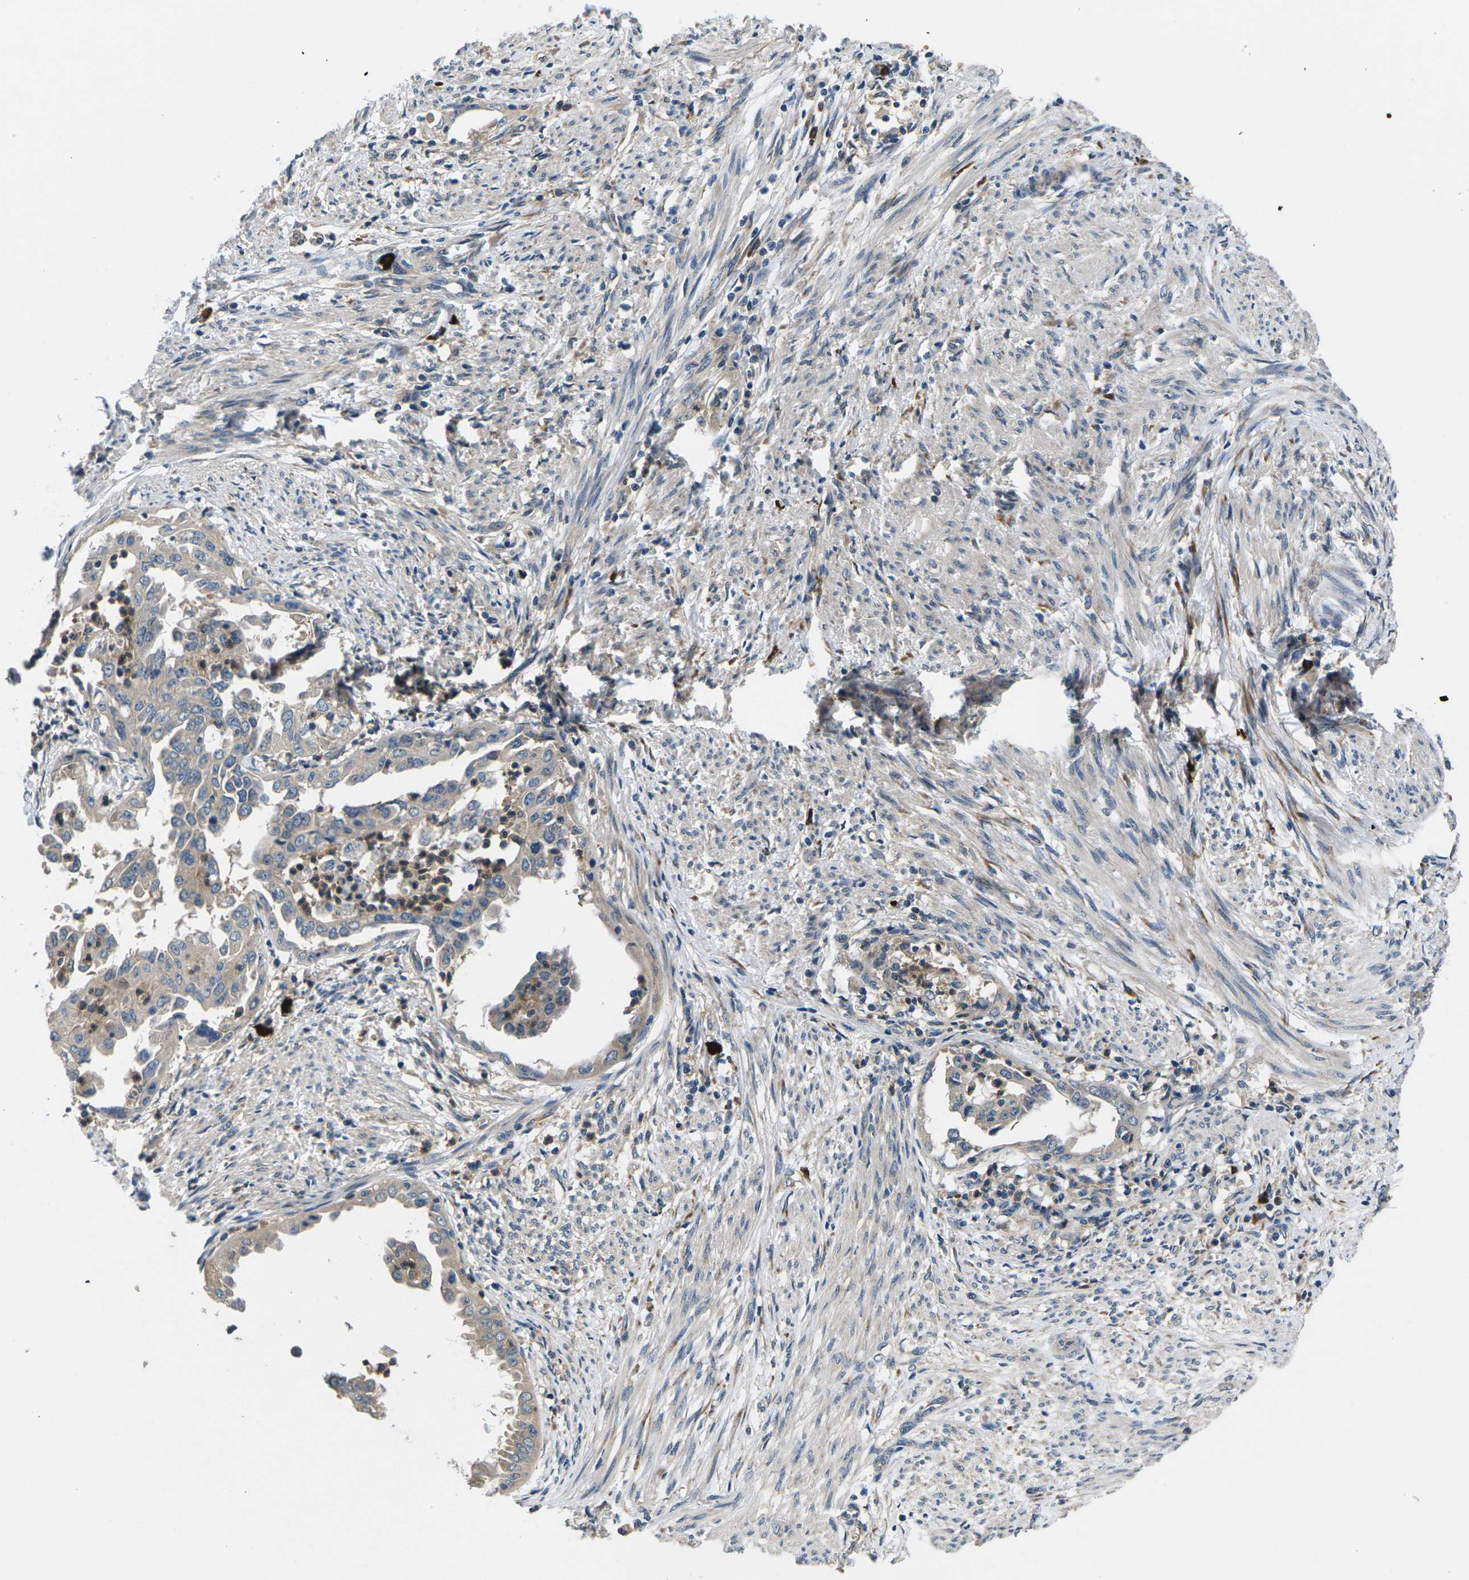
{"staining": {"intensity": "negative", "quantity": "none", "location": "none"}, "tissue": "endometrial cancer", "cell_type": "Tumor cells", "image_type": "cancer", "snomed": [{"axis": "morphology", "description": "Adenocarcinoma, NOS"}, {"axis": "topography", "description": "Endometrium"}], "caption": "Tumor cells are negative for protein expression in human endometrial adenocarcinoma. Brightfield microscopy of immunohistochemistry stained with DAB (3,3'-diaminobenzidine) (brown) and hematoxylin (blue), captured at high magnification.", "gene": "PLCE1", "patient": {"sex": "female", "age": 85}}